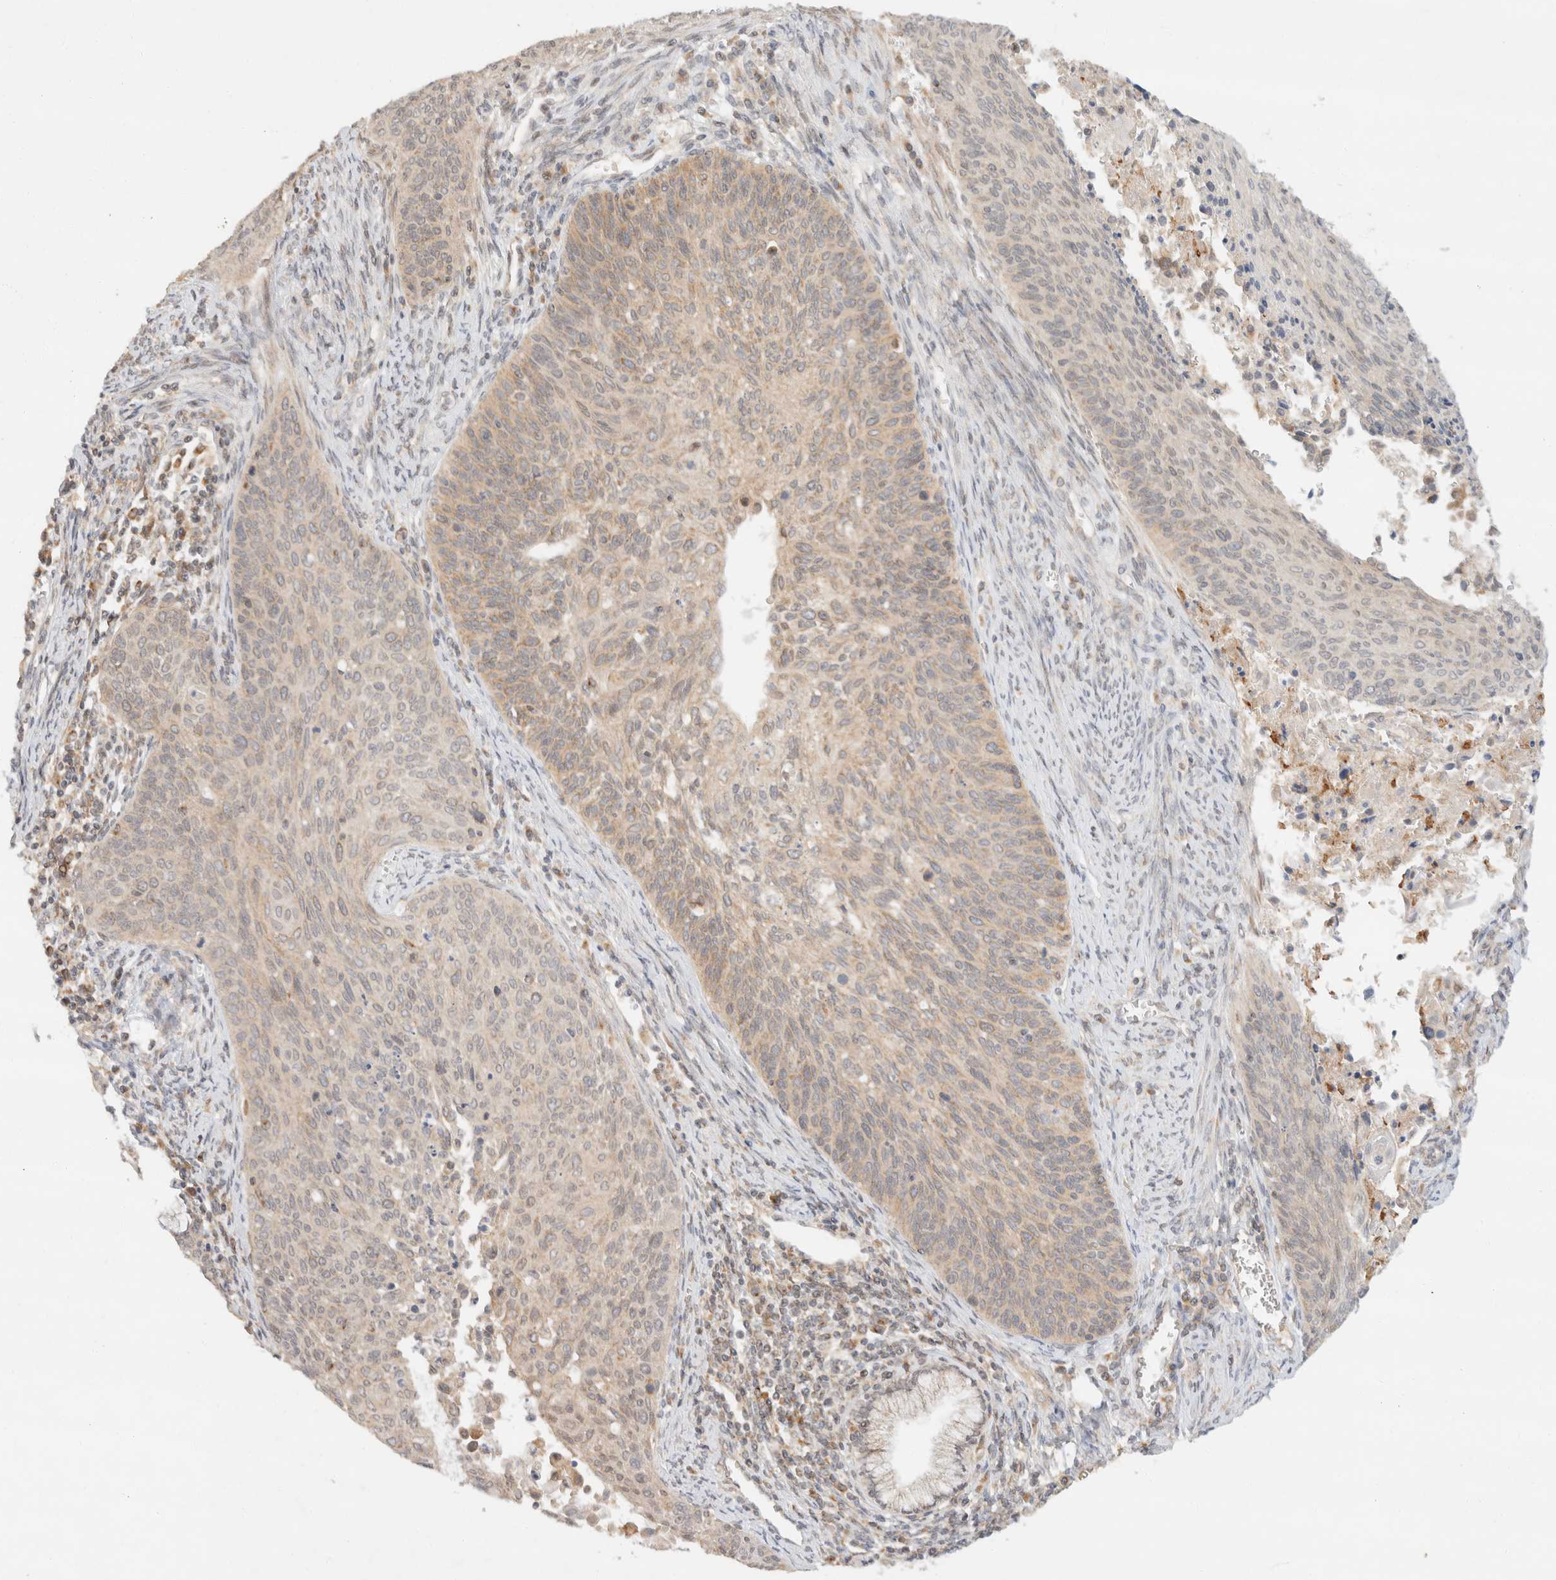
{"staining": {"intensity": "weak", "quantity": "25%-75%", "location": "cytoplasmic/membranous"}, "tissue": "cervical cancer", "cell_type": "Tumor cells", "image_type": "cancer", "snomed": [{"axis": "morphology", "description": "Squamous cell carcinoma, NOS"}, {"axis": "topography", "description": "Cervix"}], "caption": "This is a micrograph of IHC staining of cervical cancer (squamous cell carcinoma), which shows weak expression in the cytoplasmic/membranous of tumor cells.", "gene": "TACC1", "patient": {"sex": "female", "age": 55}}